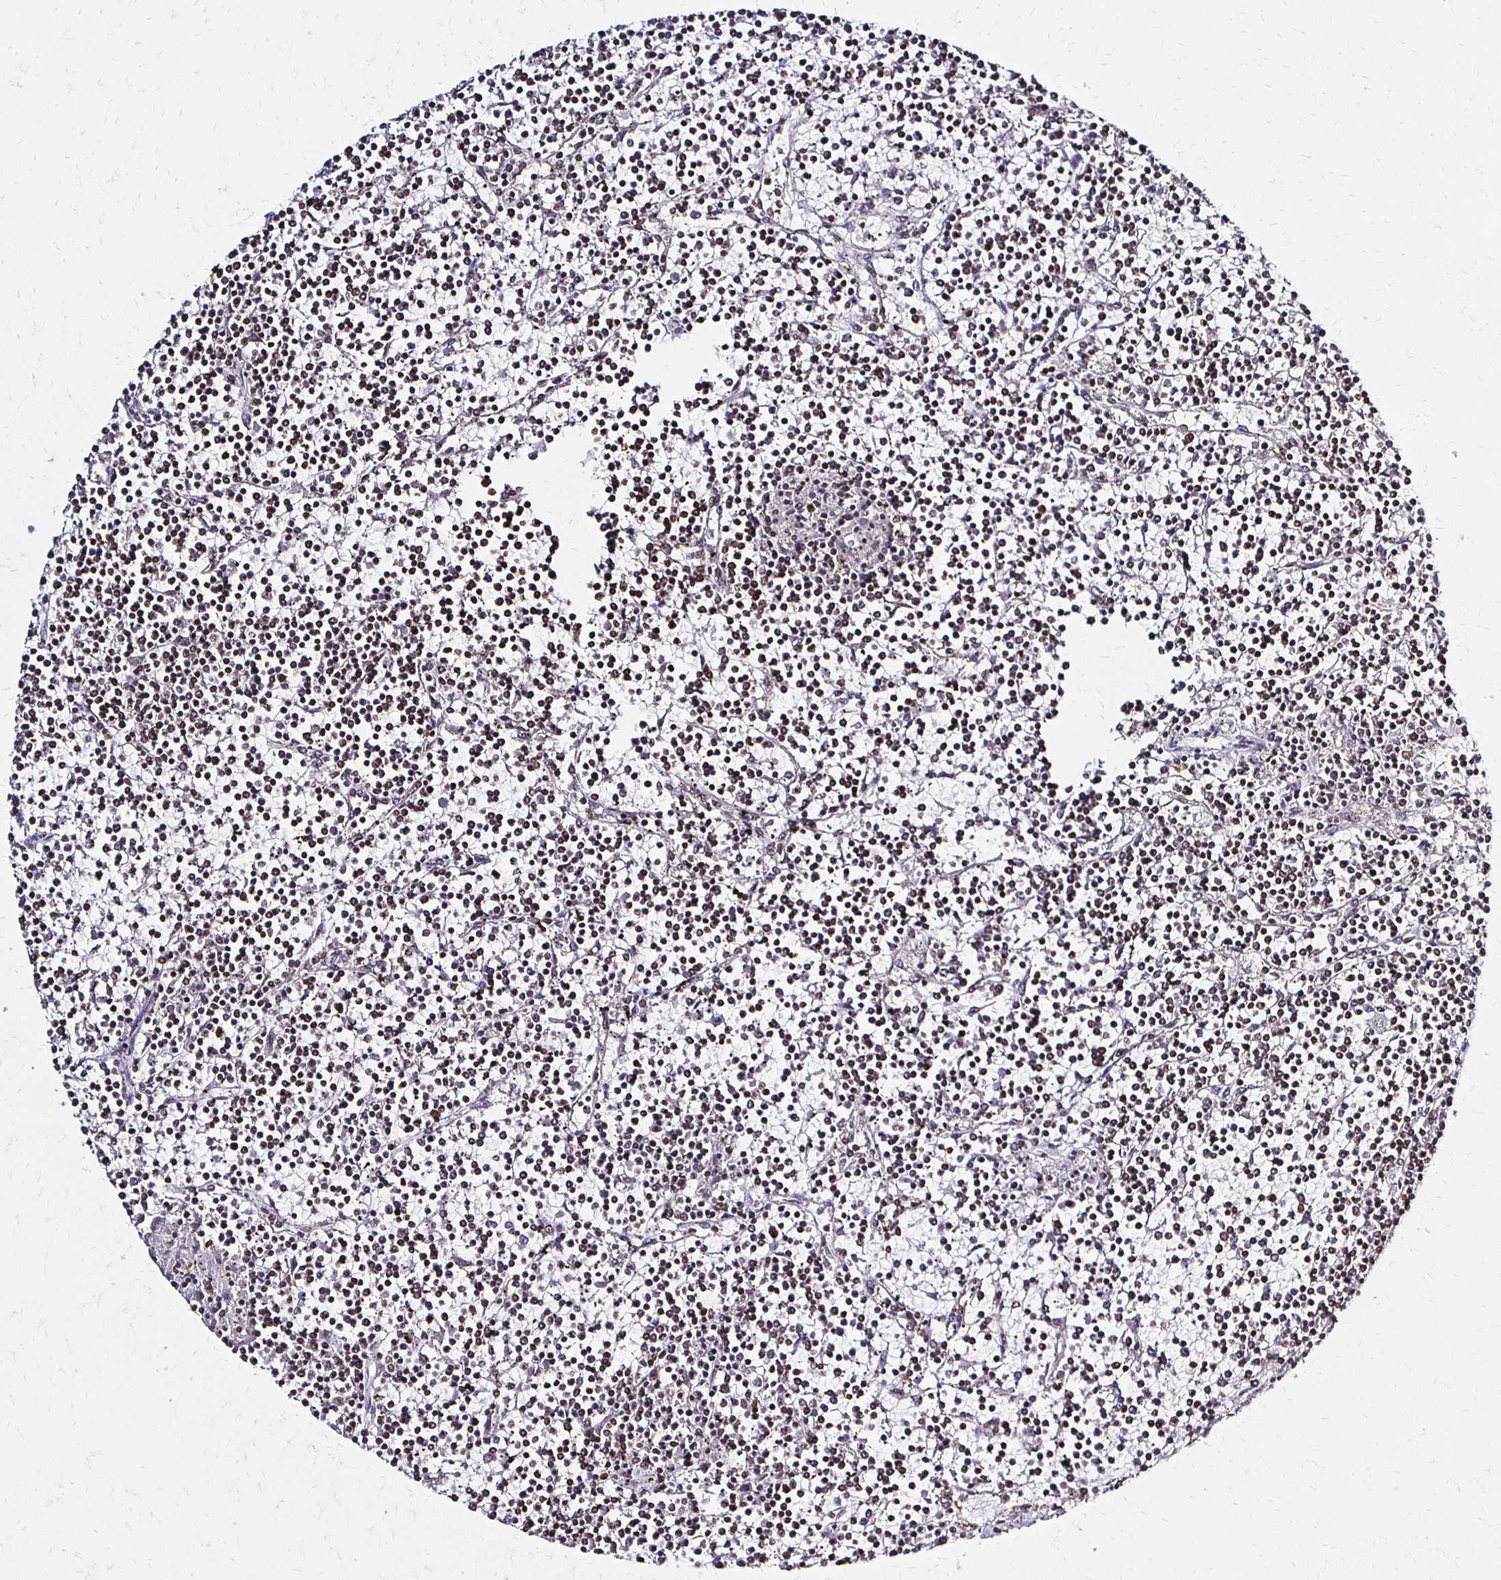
{"staining": {"intensity": "weak", "quantity": ">75%", "location": "nuclear"}, "tissue": "lymphoma", "cell_type": "Tumor cells", "image_type": "cancer", "snomed": [{"axis": "morphology", "description": "Malignant lymphoma, non-Hodgkin's type, Low grade"}, {"axis": "topography", "description": "Spleen"}], "caption": "Protein staining of low-grade malignant lymphoma, non-Hodgkin's type tissue demonstrates weak nuclear staining in about >75% of tumor cells.", "gene": "HOXA9", "patient": {"sex": "female", "age": 19}}